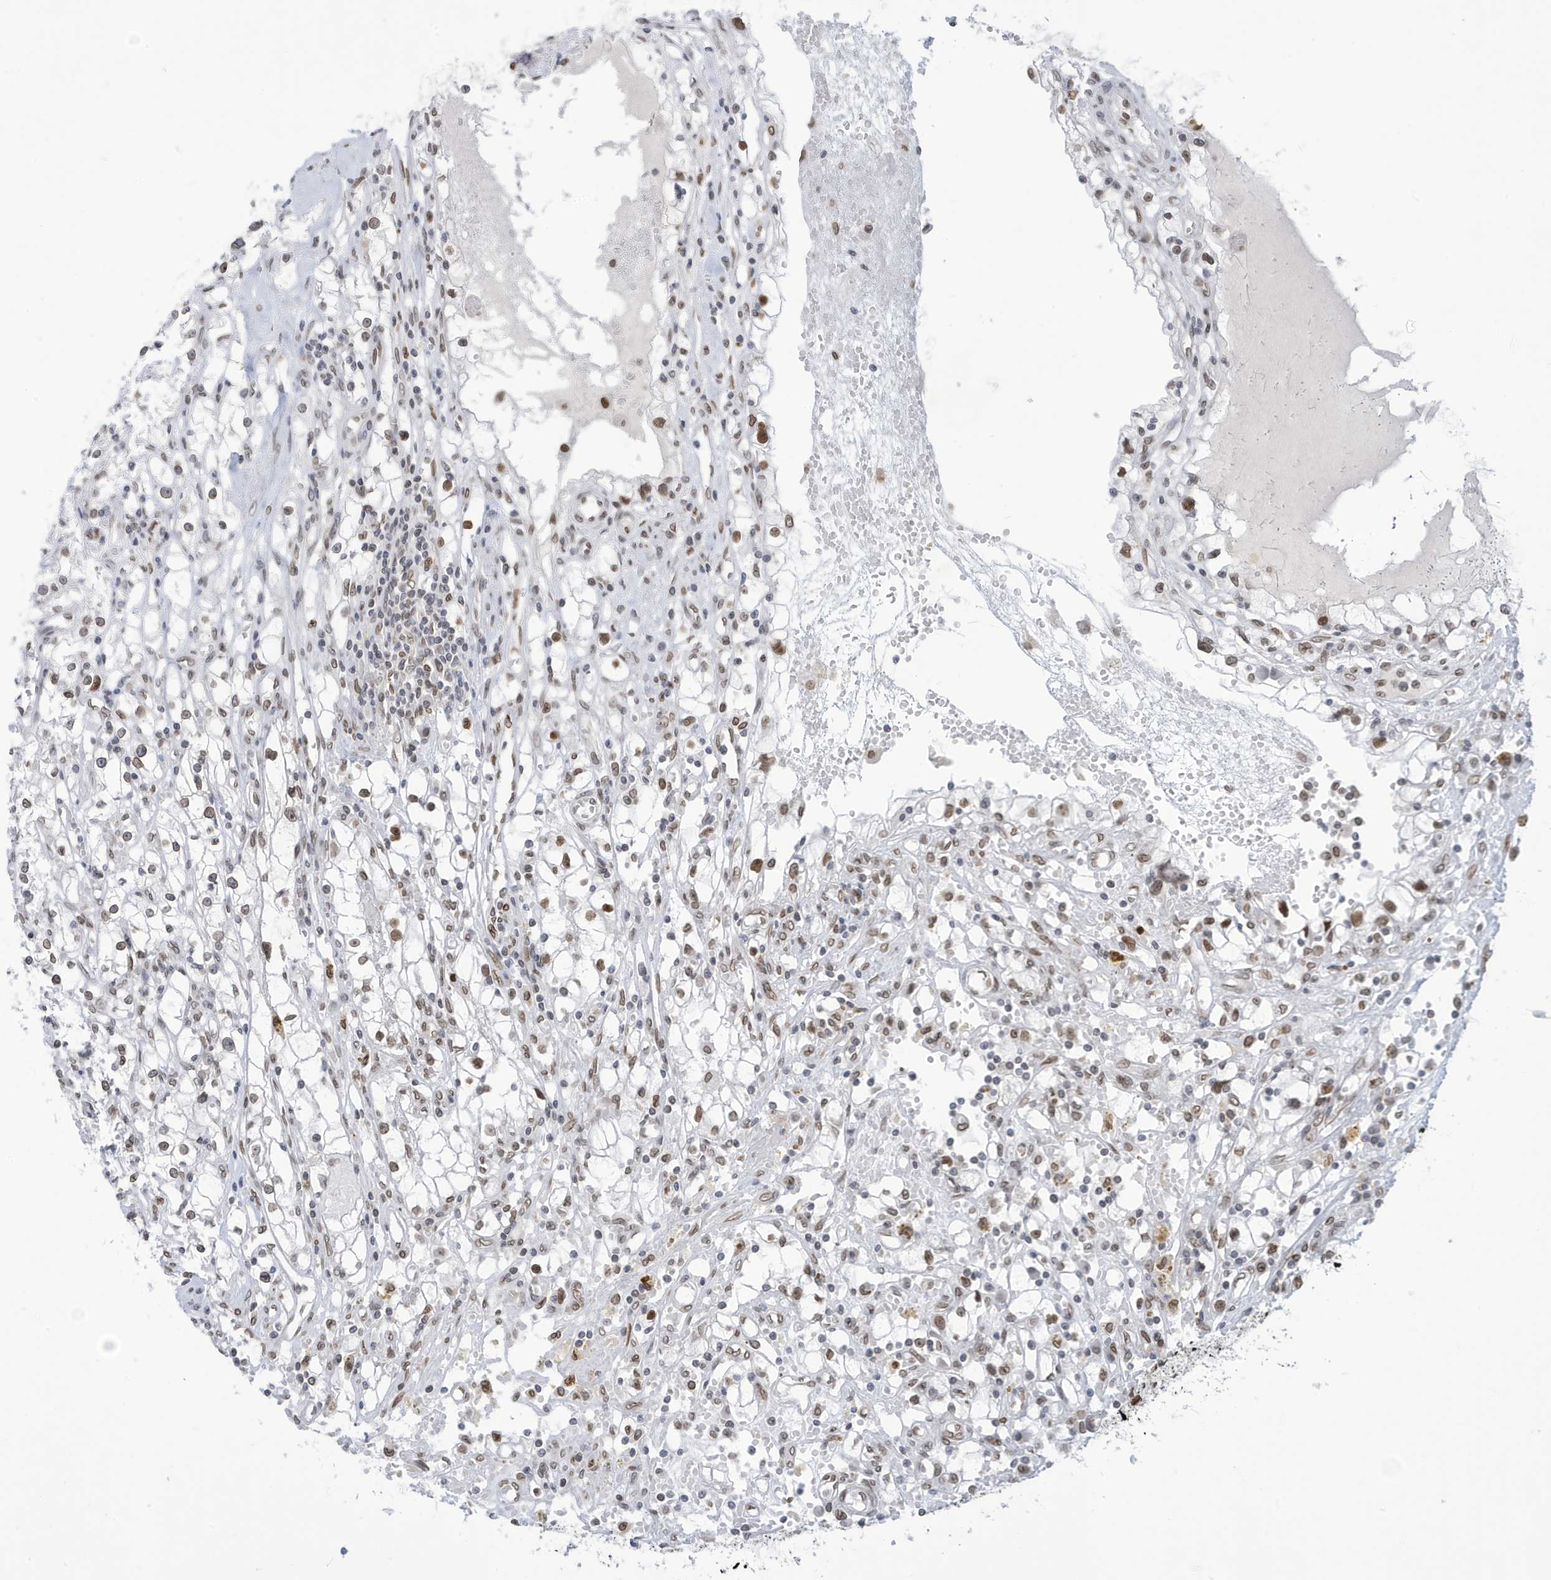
{"staining": {"intensity": "moderate", "quantity": ">75%", "location": "nuclear"}, "tissue": "renal cancer", "cell_type": "Tumor cells", "image_type": "cancer", "snomed": [{"axis": "morphology", "description": "Adenocarcinoma, NOS"}, {"axis": "topography", "description": "Kidney"}], "caption": "There is medium levels of moderate nuclear expression in tumor cells of renal adenocarcinoma, as demonstrated by immunohistochemical staining (brown color).", "gene": "PCYT1A", "patient": {"sex": "male", "age": 56}}